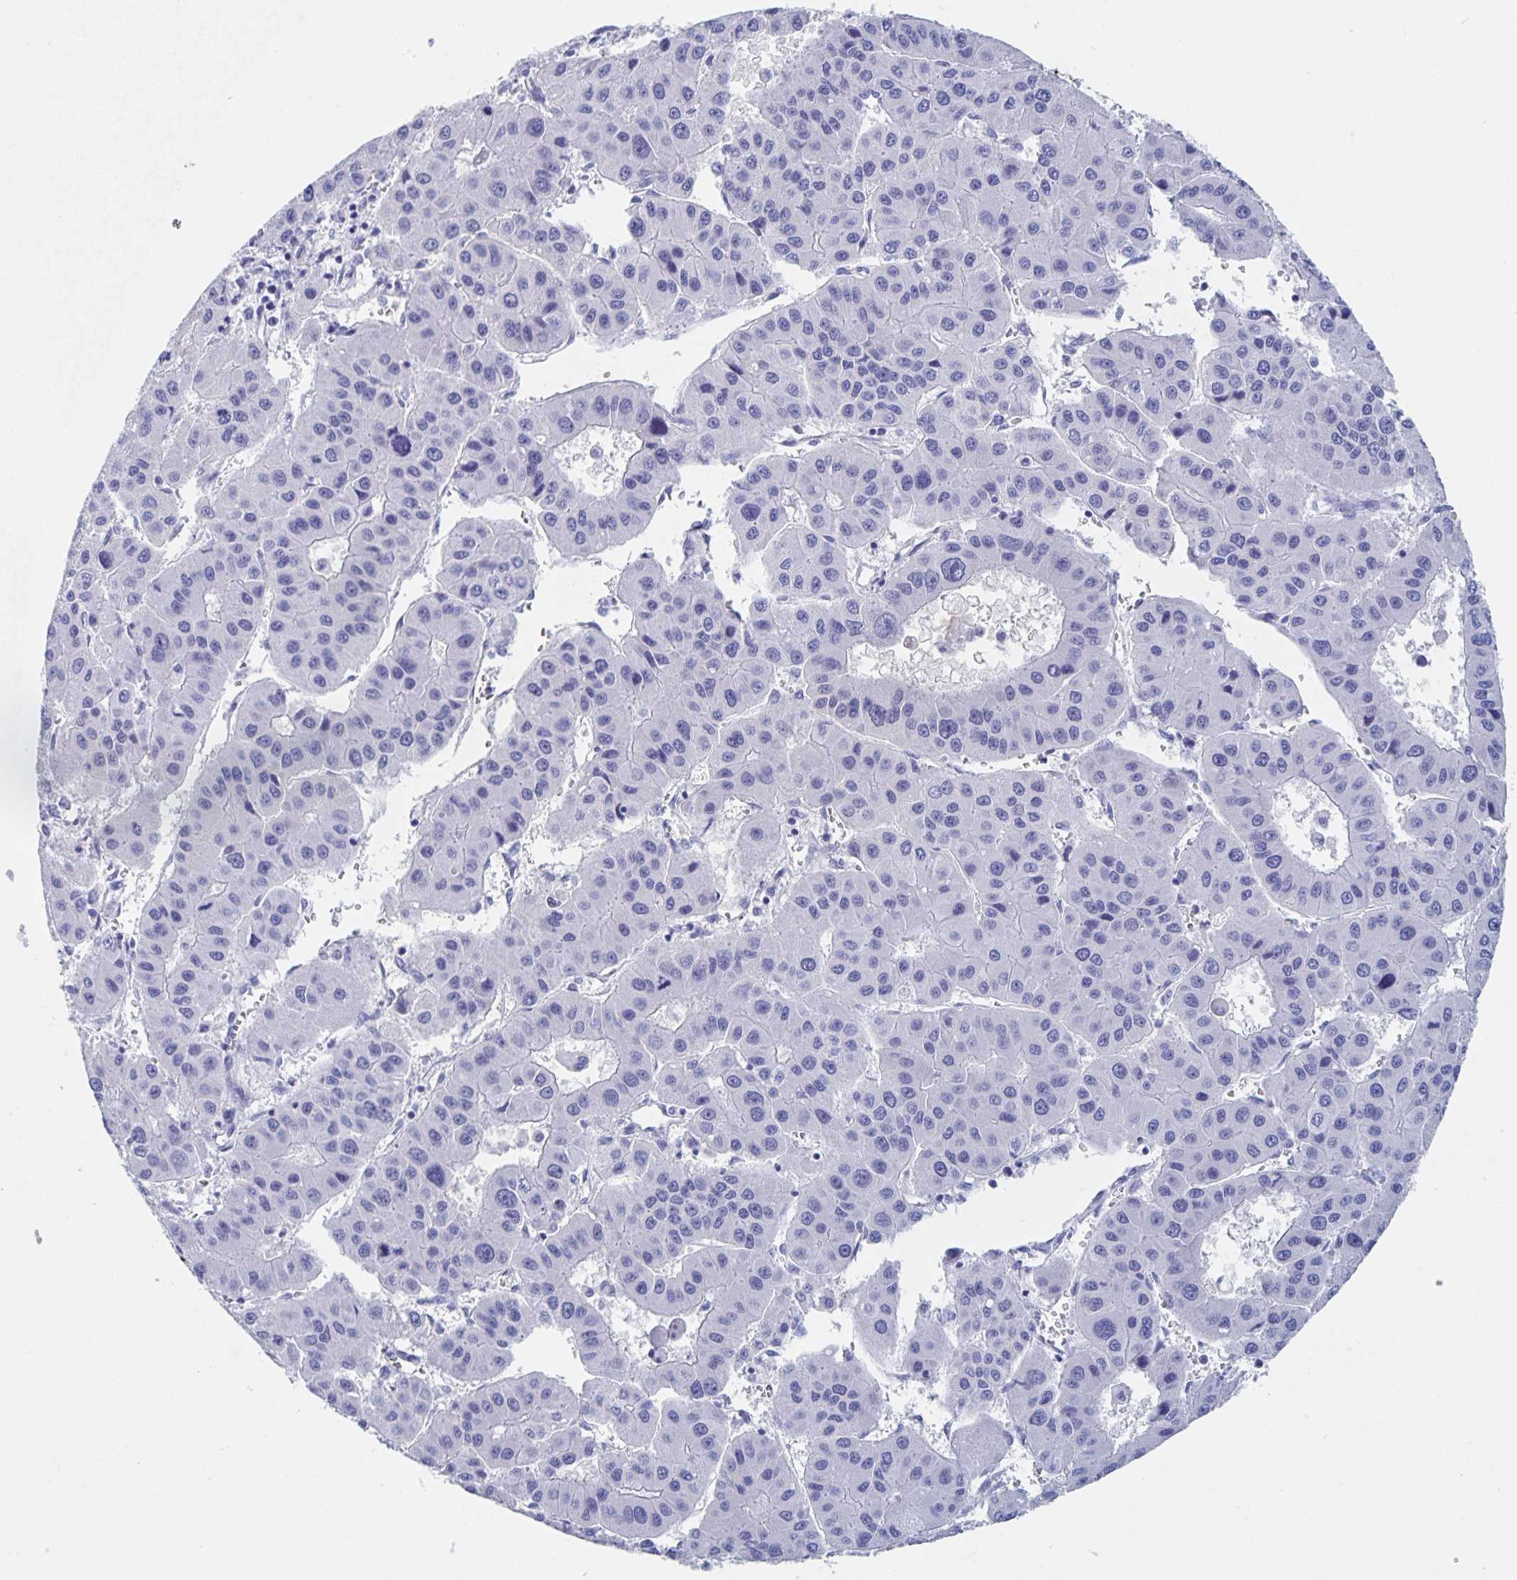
{"staining": {"intensity": "negative", "quantity": "none", "location": "none"}, "tissue": "liver cancer", "cell_type": "Tumor cells", "image_type": "cancer", "snomed": [{"axis": "morphology", "description": "Carcinoma, Hepatocellular, NOS"}, {"axis": "topography", "description": "Liver"}], "caption": "The micrograph shows no significant staining in tumor cells of hepatocellular carcinoma (liver).", "gene": "DMBT1", "patient": {"sex": "male", "age": 73}}